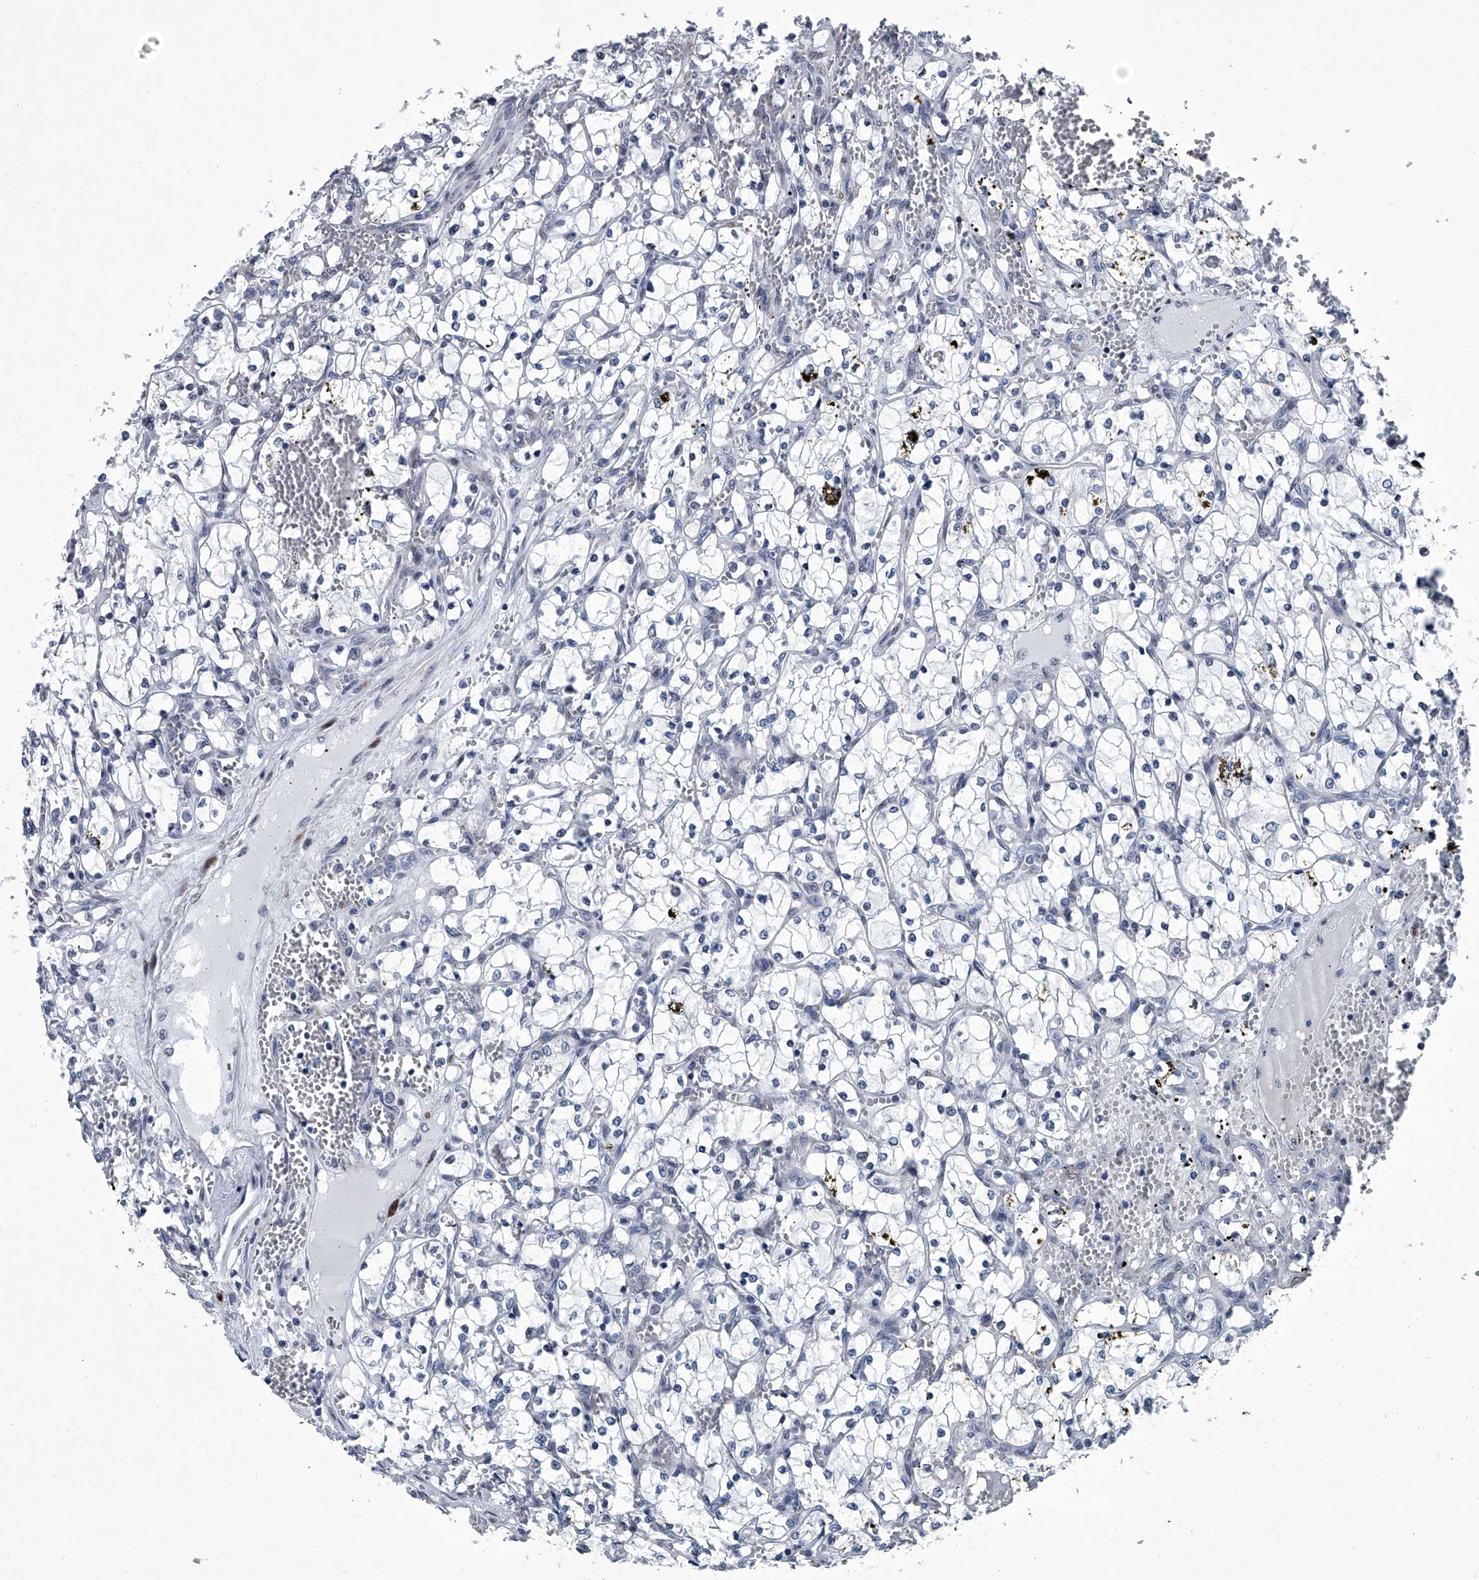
{"staining": {"intensity": "negative", "quantity": "none", "location": "none"}, "tissue": "renal cancer", "cell_type": "Tumor cells", "image_type": "cancer", "snomed": [{"axis": "morphology", "description": "Adenocarcinoma, NOS"}, {"axis": "topography", "description": "Kidney"}], "caption": "A high-resolution image shows immunohistochemistry staining of renal cancer, which reveals no significant staining in tumor cells.", "gene": "PPP2R5D", "patient": {"sex": "female", "age": 69}}